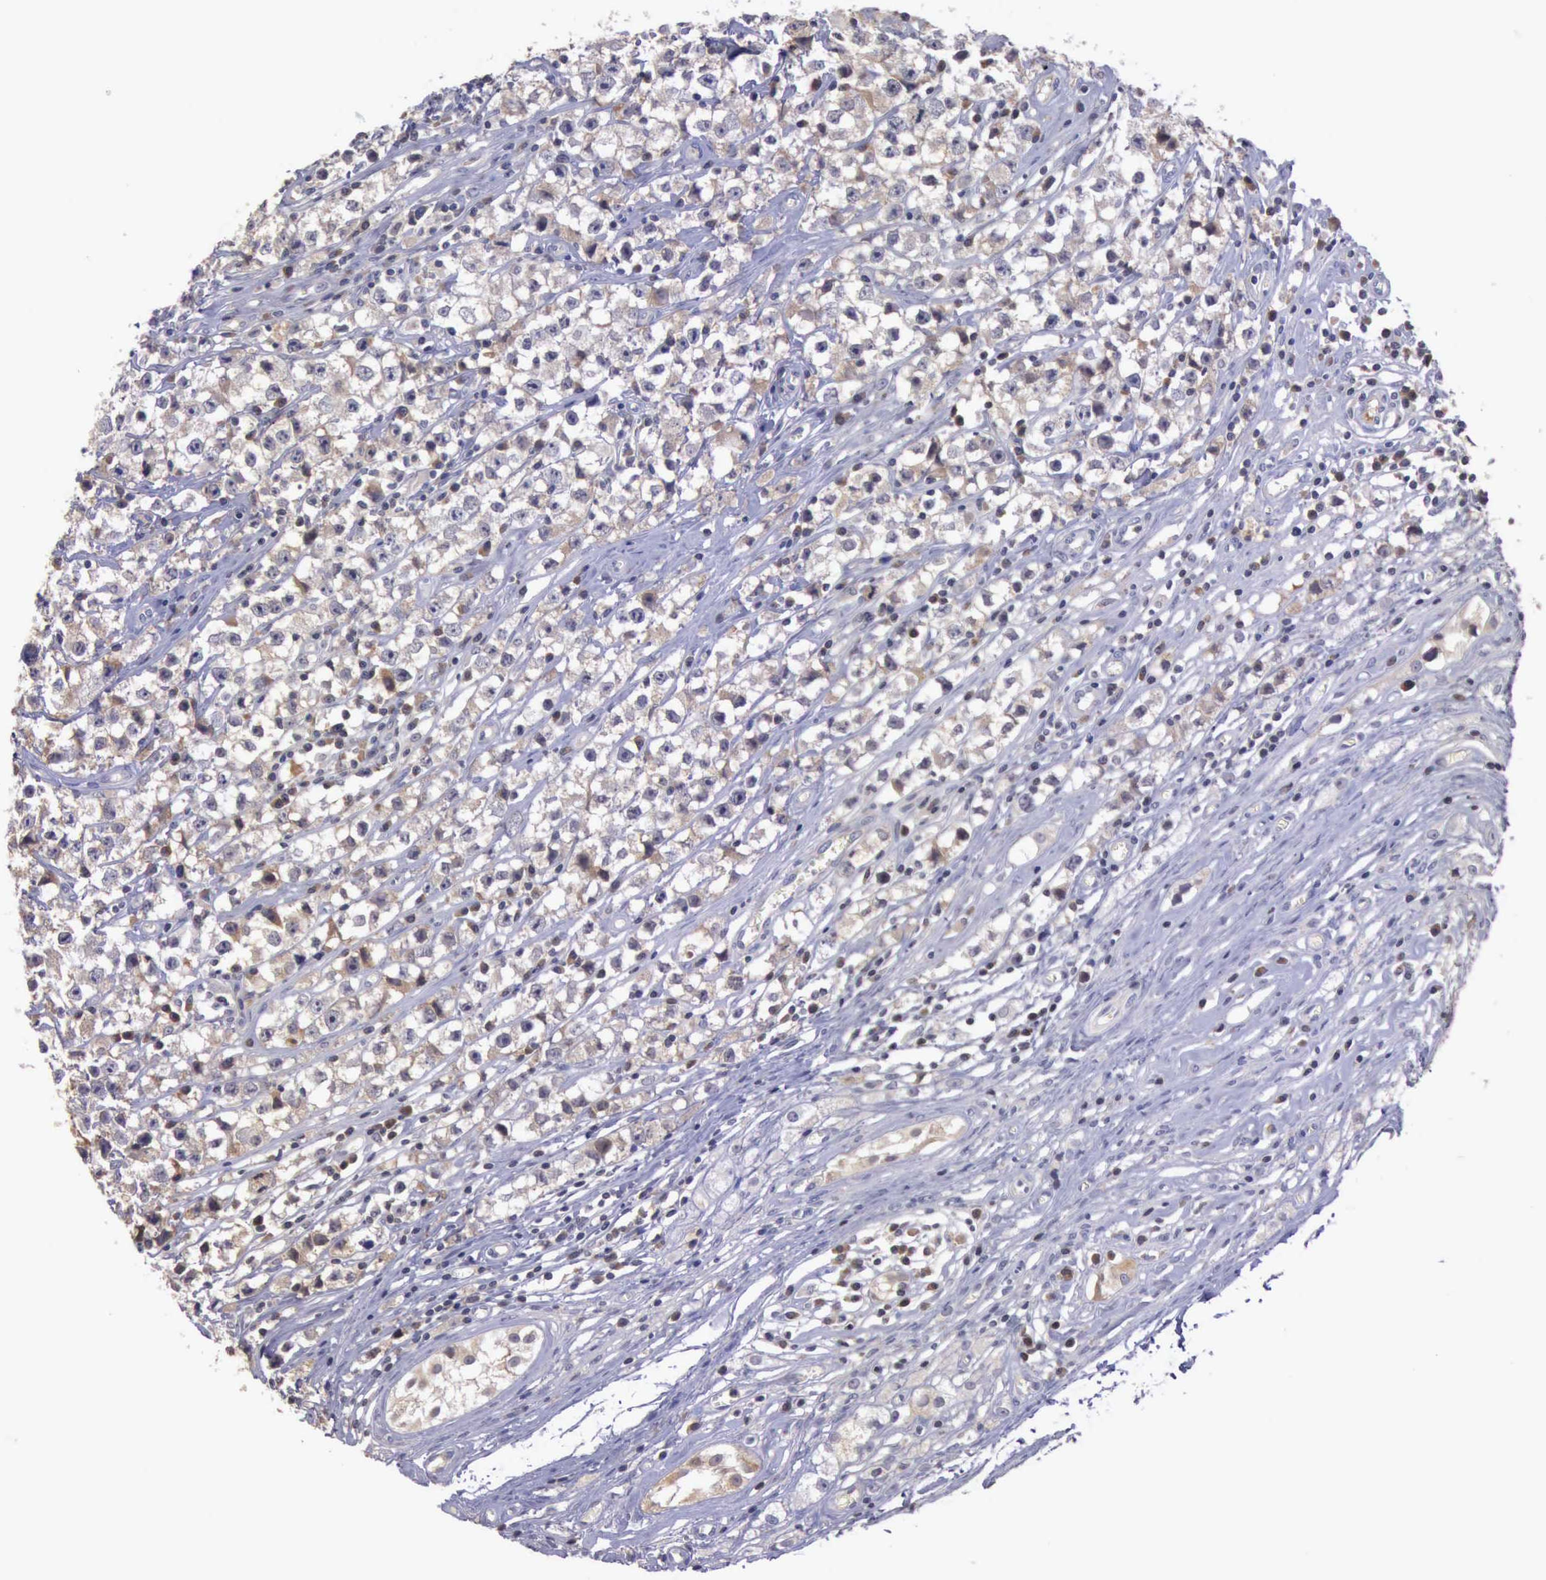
{"staining": {"intensity": "negative", "quantity": "none", "location": "none"}, "tissue": "testis cancer", "cell_type": "Tumor cells", "image_type": "cancer", "snomed": [{"axis": "morphology", "description": "Seminoma, NOS"}, {"axis": "topography", "description": "Testis"}], "caption": "Immunohistochemistry histopathology image of seminoma (testis) stained for a protein (brown), which reveals no positivity in tumor cells.", "gene": "RAB39B", "patient": {"sex": "male", "age": 35}}